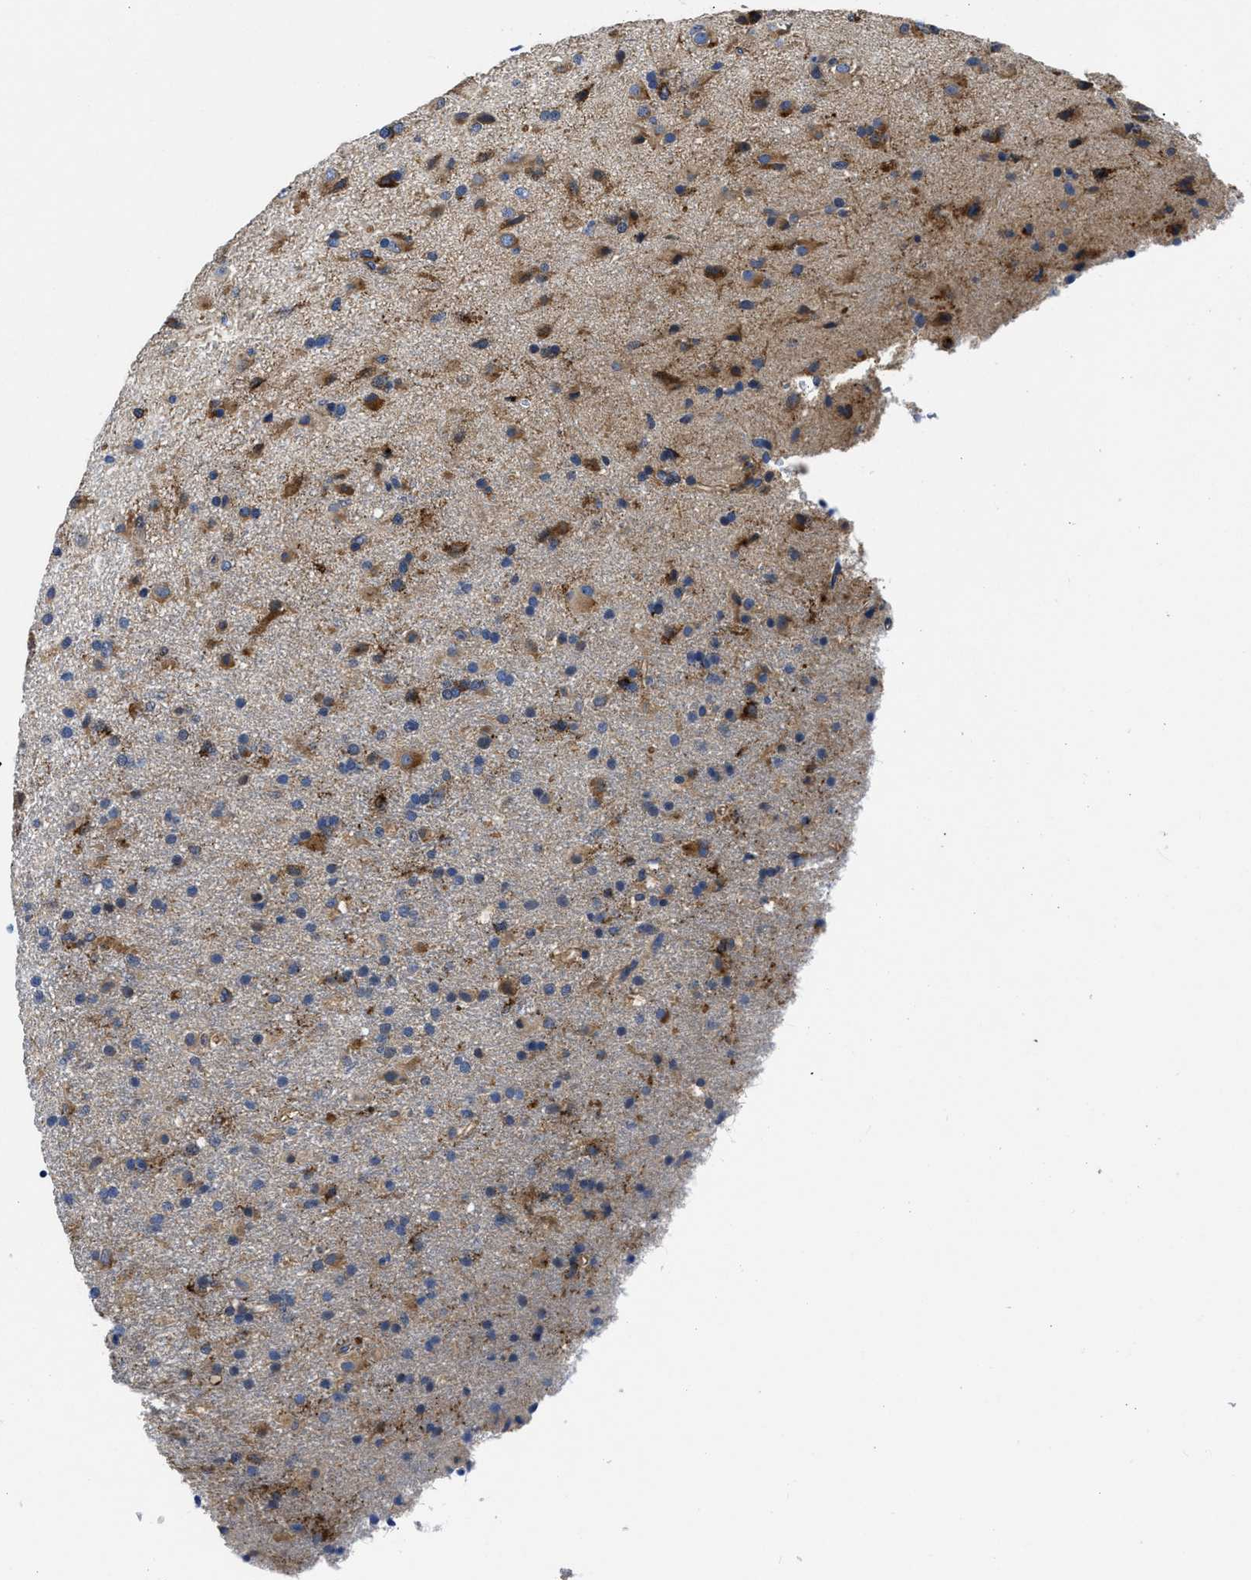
{"staining": {"intensity": "strong", "quantity": ">75%", "location": "cytoplasmic/membranous"}, "tissue": "glioma", "cell_type": "Tumor cells", "image_type": "cancer", "snomed": [{"axis": "morphology", "description": "Glioma, malignant, Low grade"}, {"axis": "topography", "description": "Brain"}], "caption": "Strong cytoplasmic/membranous expression is identified in approximately >75% of tumor cells in glioma.", "gene": "SLC35F1", "patient": {"sex": "male", "age": 65}}